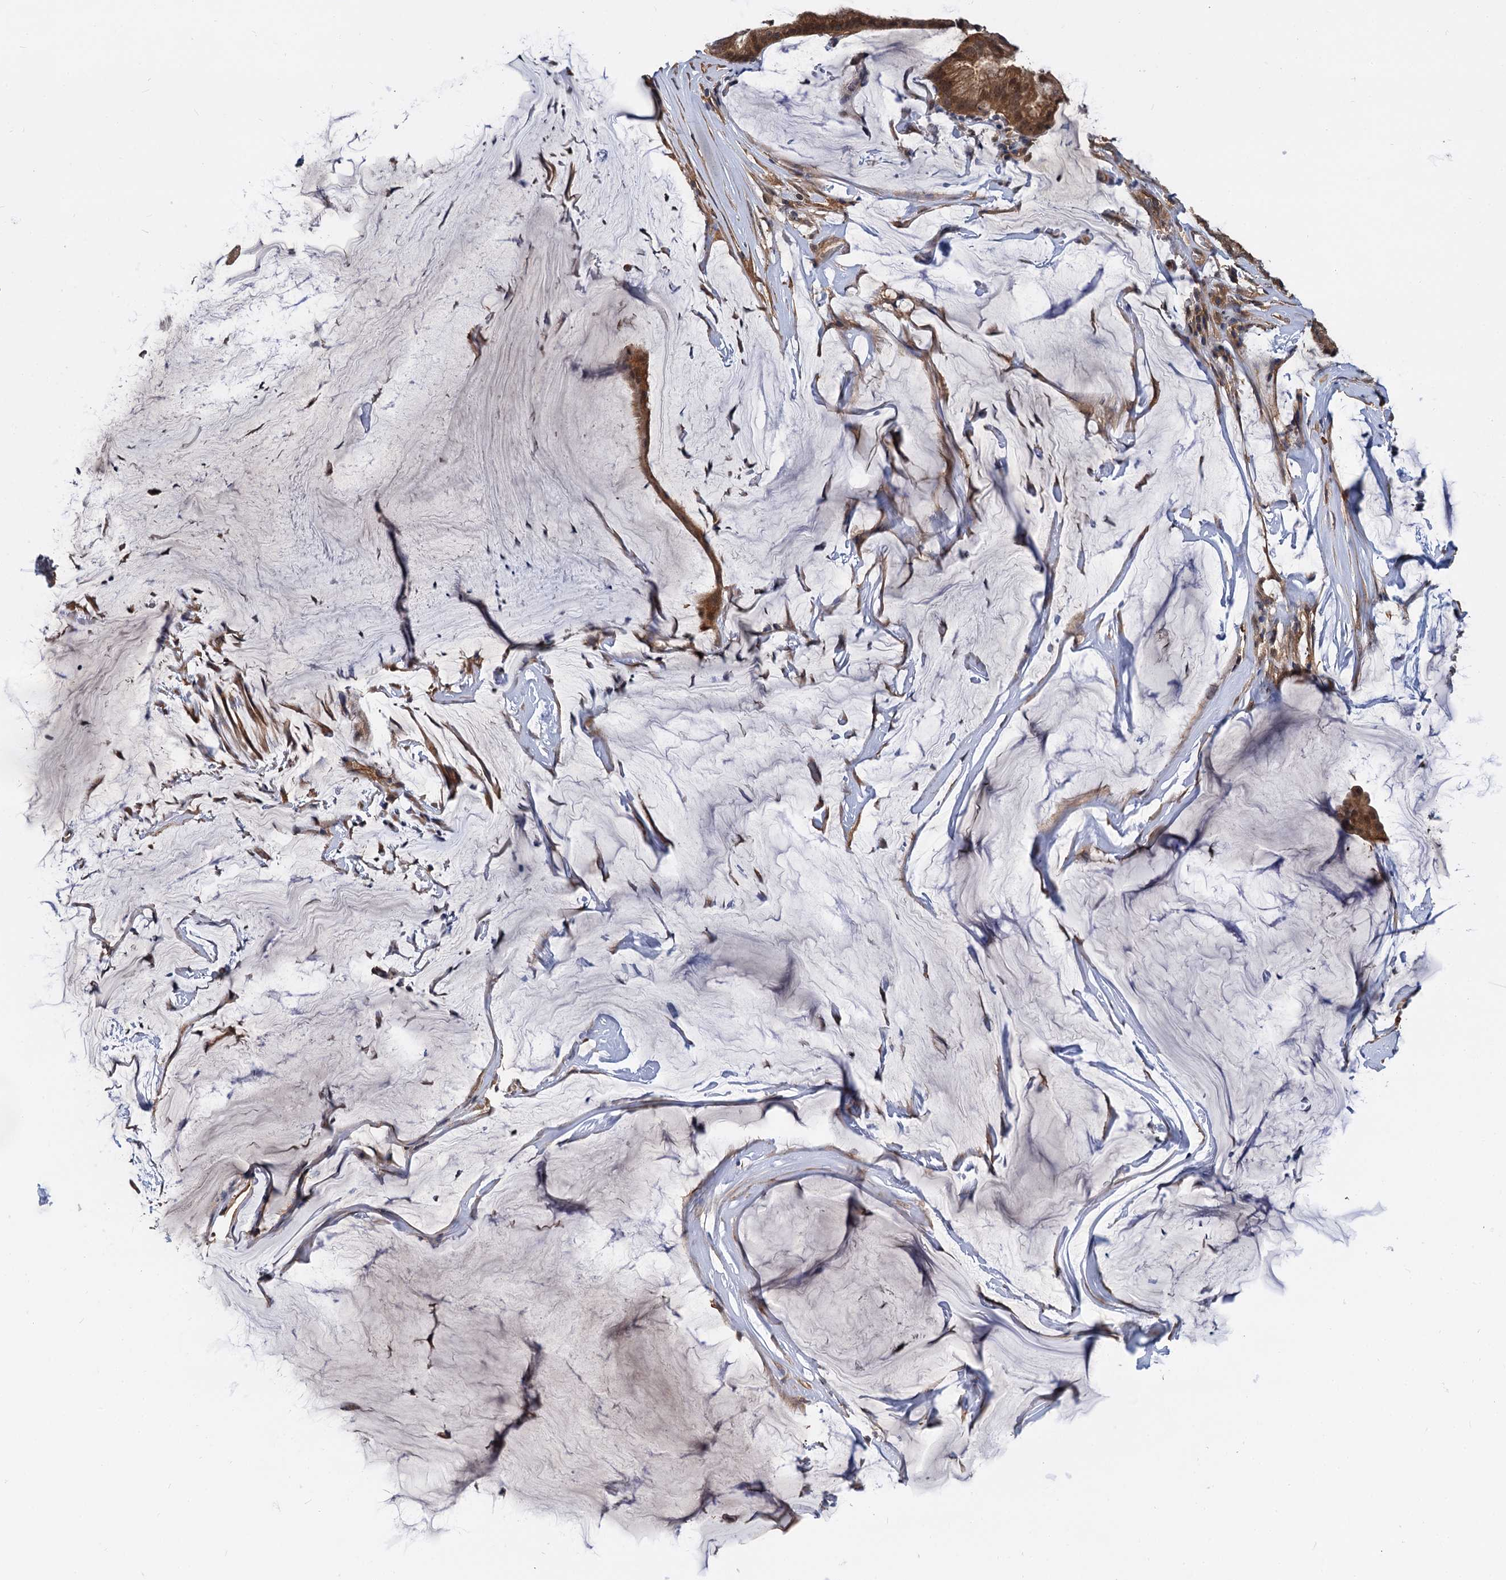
{"staining": {"intensity": "moderate", "quantity": ">75%", "location": "cytoplasmic/membranous,nuclear"}, "tissue": "ovarian cancer", "cell_type": "Tumor cells", "image_type": "cancer", "snomed": [{"axis": "morphology", "description": "Cystadenocarcinoma, mucinous, NOS"}, {"axis": "topography", "description": "Ovary"}], "caption": "Ovarian cancer (mucinous cystadenocarcinoma) stained with immunohistochemistry shows moderate cytoplasmic/membranous and nuclear expression in about >75% of tumor cells.", "gene": "SNX15", "patient": {"sex": "female", "age": 73}}